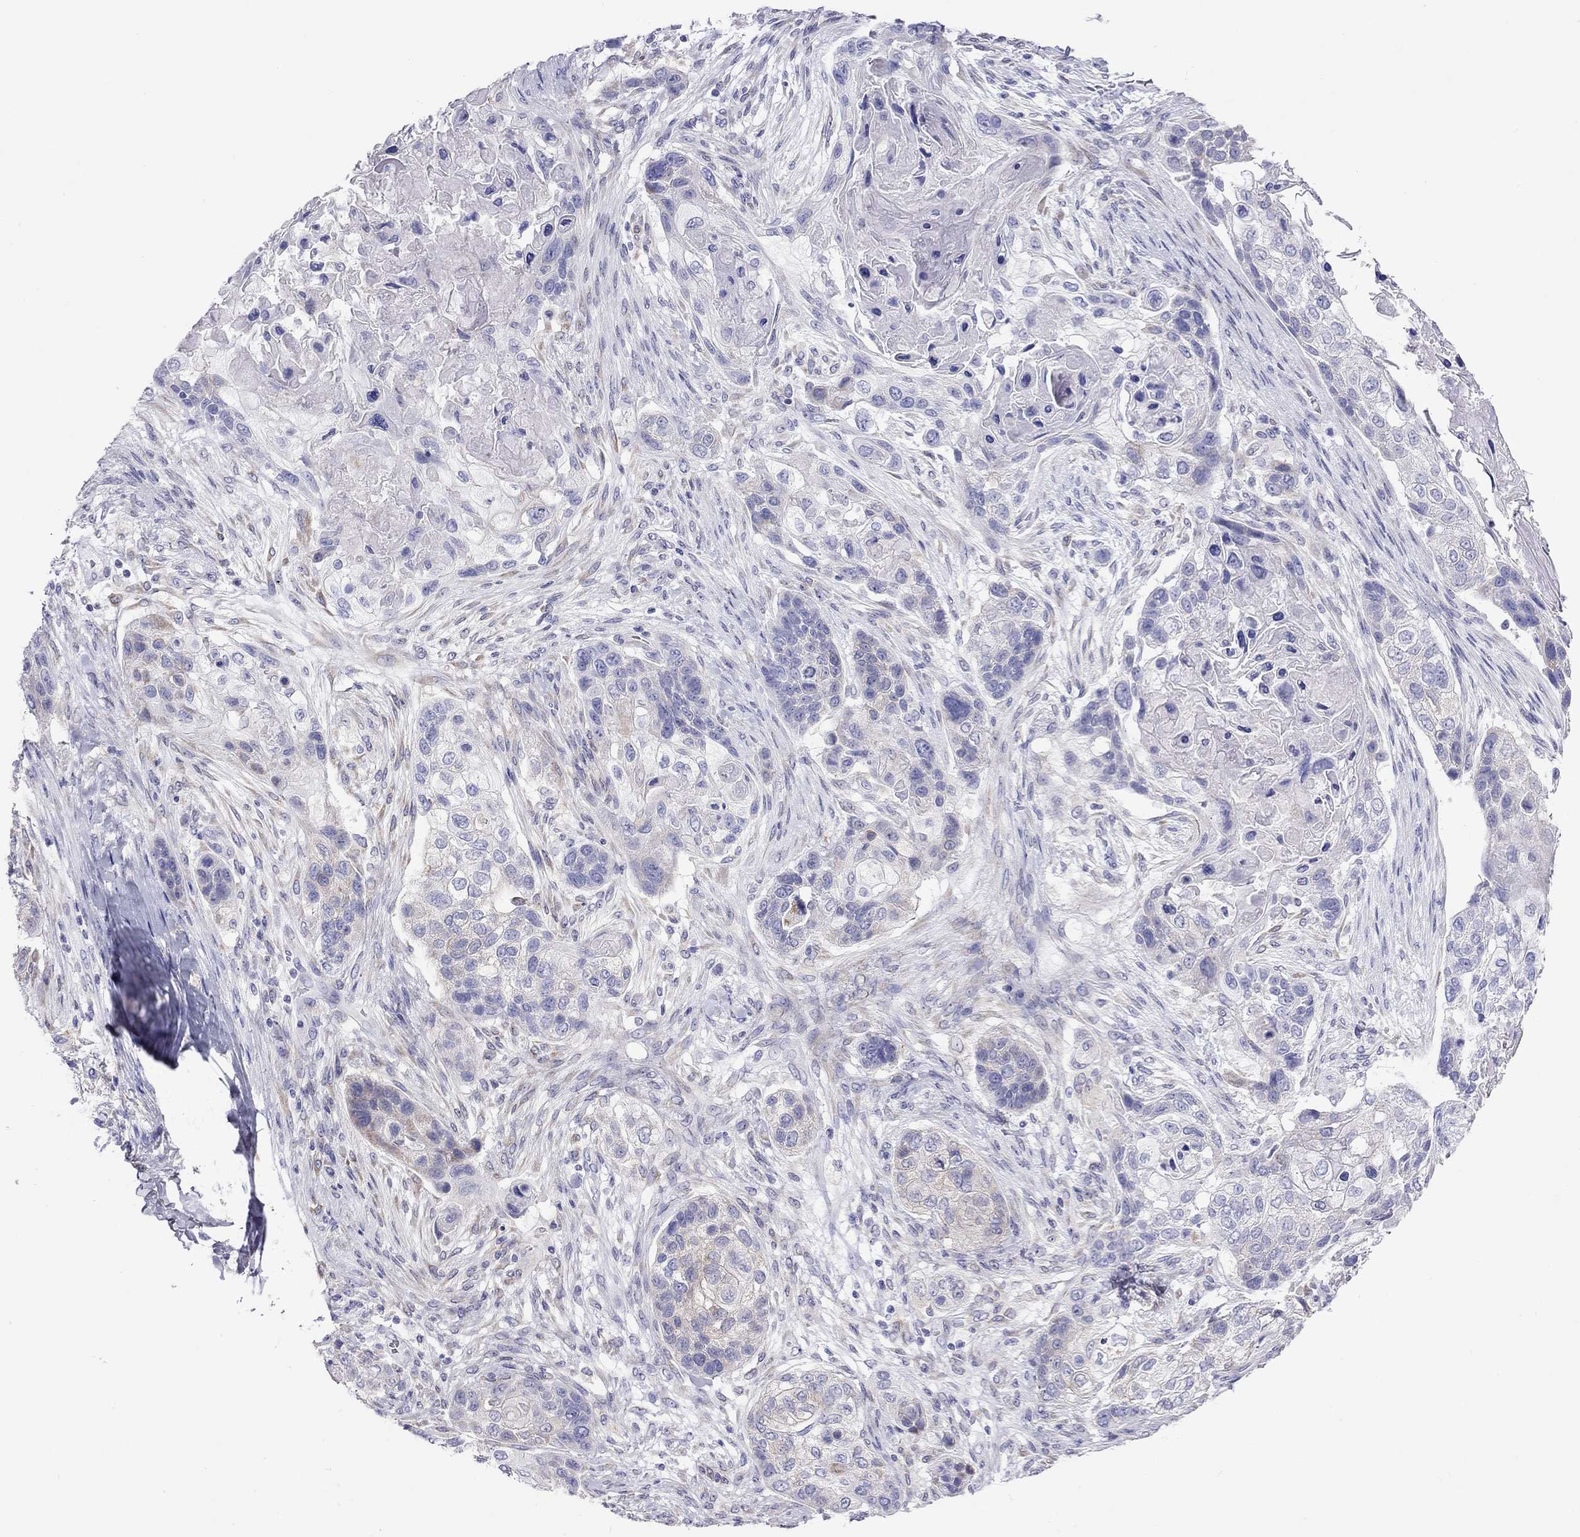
{"staining": {"intensity": "negative", "quantity": "none", "location": "none"}, "tissue": "lung cancer", "cell_type": "Tumor cells", "image_type": "cancer", "snomed": [{"axis": "morphology", "description": "Squamous cell carcinoma, NOS"}, {"axis": "topography", "description": "Lung"}], "caption": "Human lung cancer stained for a protein using immunohistochemistry demonstrates no expression in tumor cells.", "gene": "SLC46A2", "patient": {"sex": "male", "age": 69}}